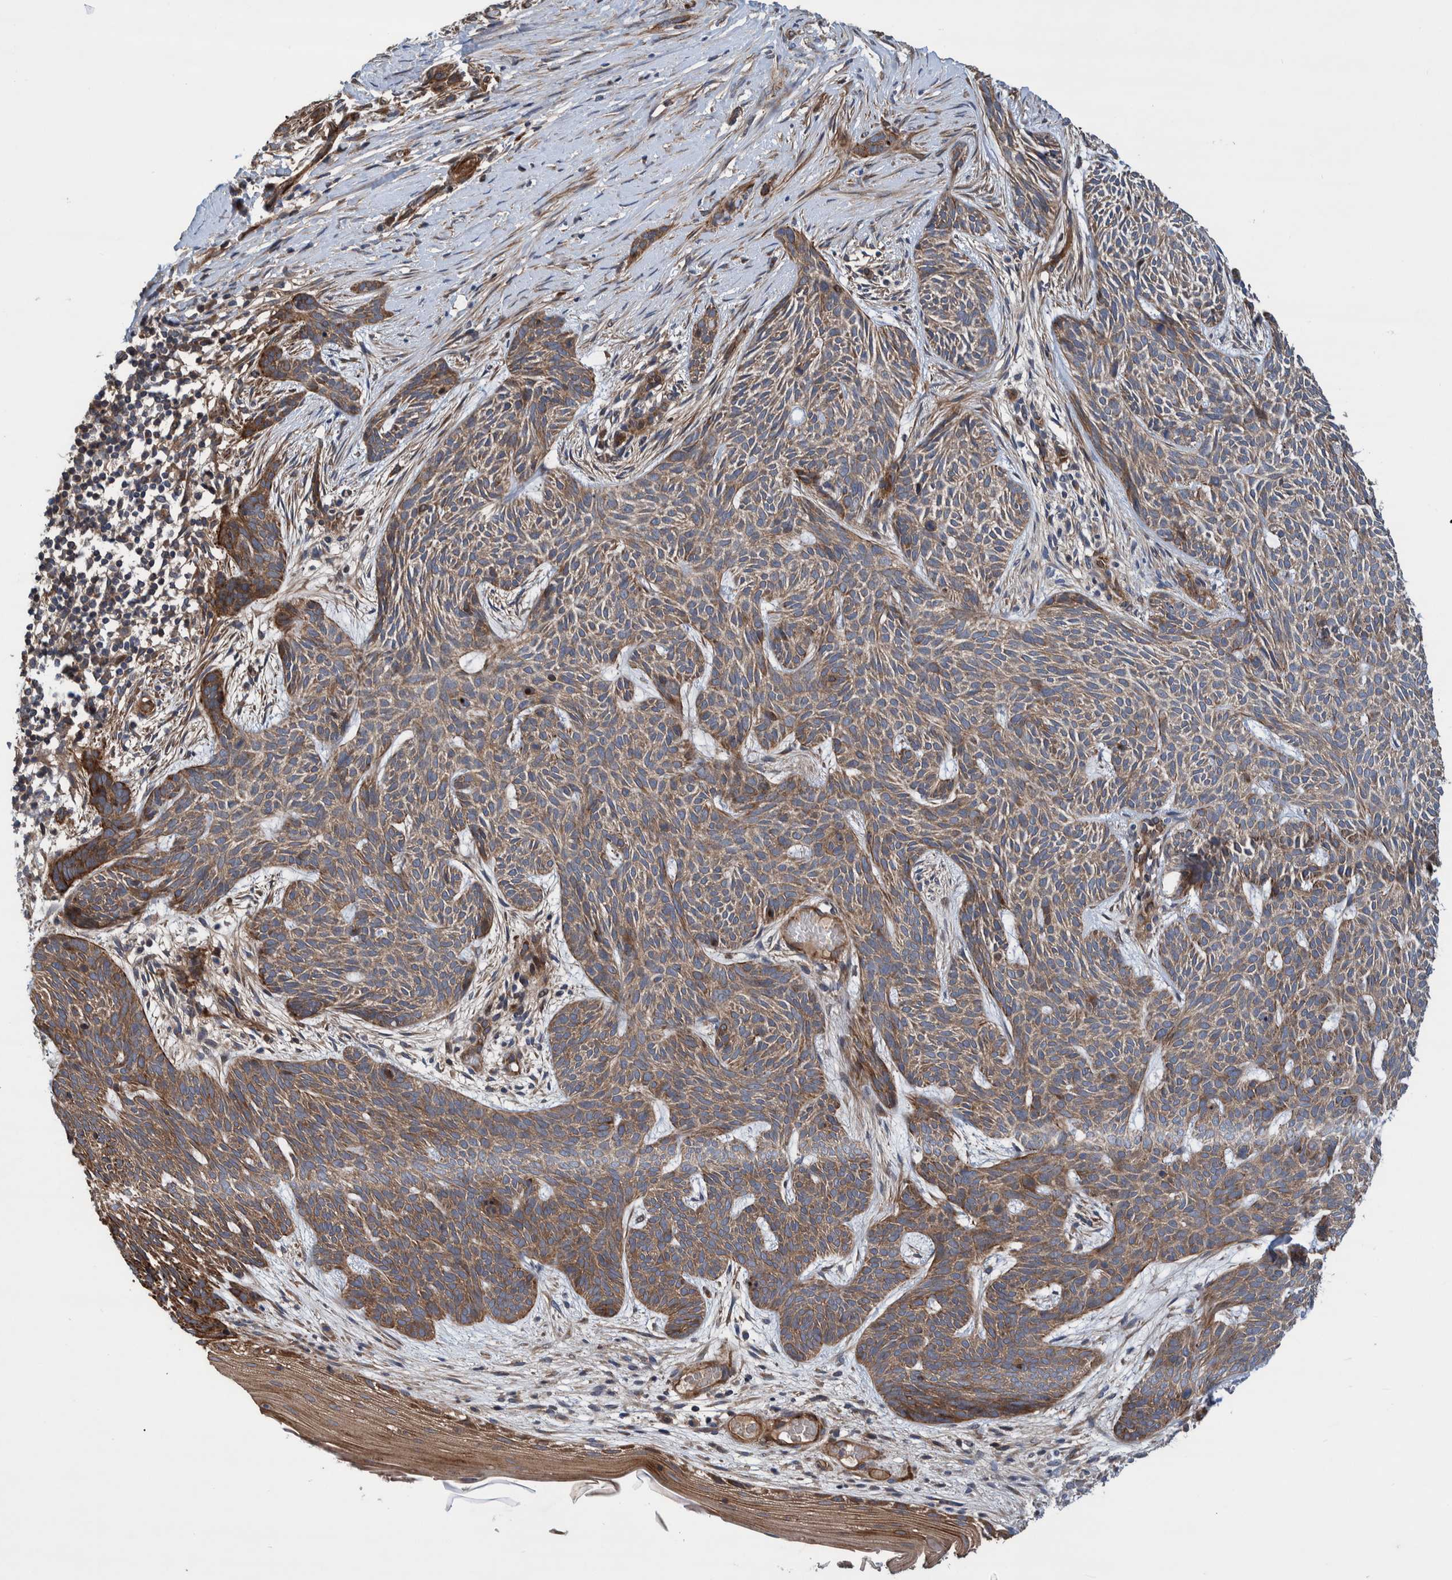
{"staining": {"intensity": "moderate", "quantity": ">75%", "location": "cytoplasmic/membranous"}, "tissue": "skin cancer", "cell_type": "Tumor cells", "image_type": "cancer", "snomed": [{"axis": "morphology", "description": "Basal cell carcinoma"}, {"axis": "topography", "description": "Skin"}], "caption": "Immunohistochemical staining of basal cell carcinoma (skin) shows medium levels of moderate cytoplasmic/membranous protein expression in about >75% of tumor cells.", "gene": "GRPEL2", "patient": {"sex": "female", "age": 59}}